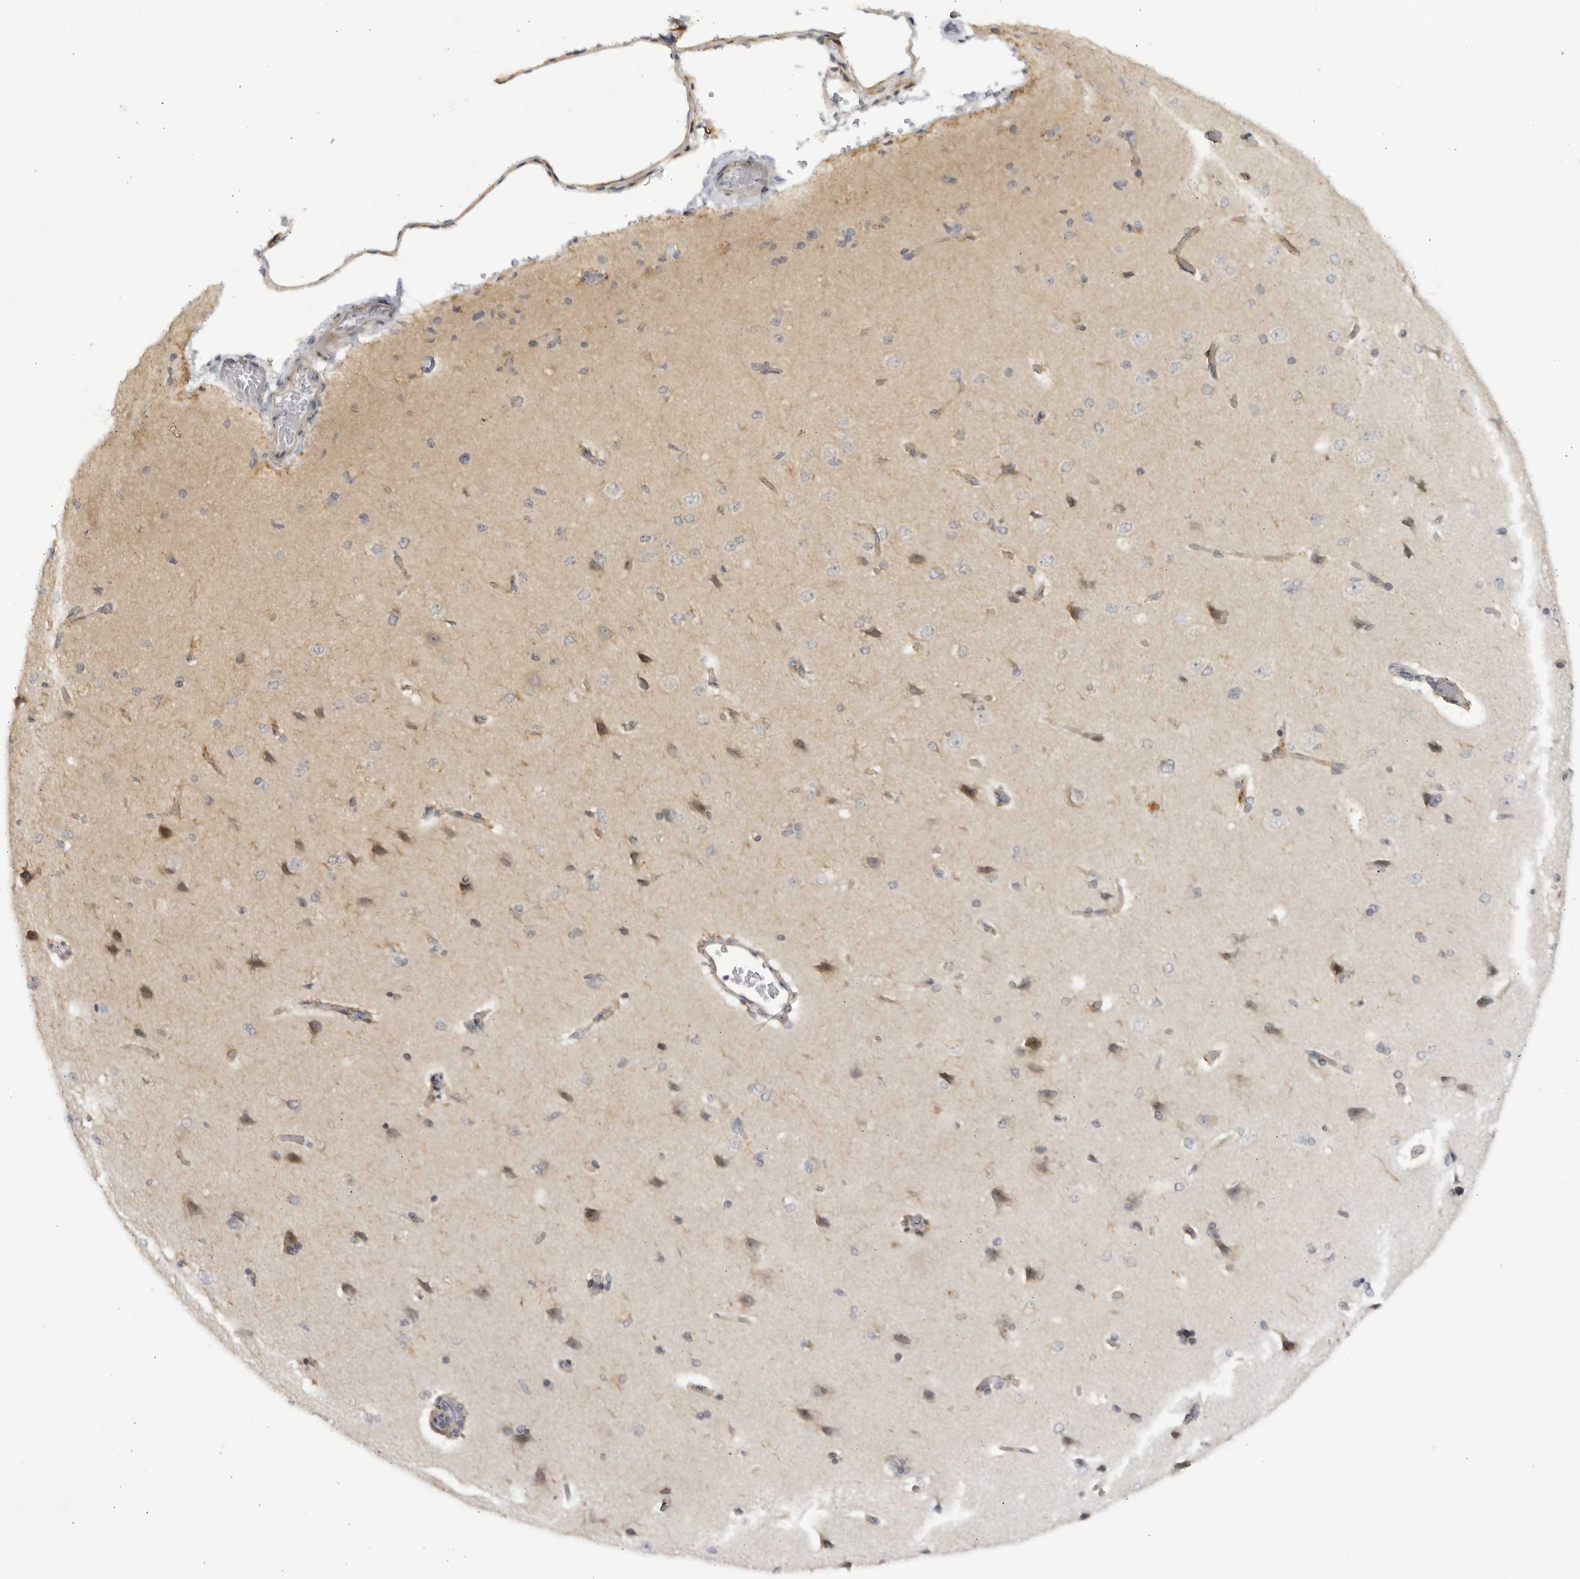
{"staining": {"intensity": "moderate", "quantity": "25%-75%", "location": "cytoplasmic/membranous"}, "tissue": "cerebral cortex", "cell_type": "Endothelial cells", "image_type": "normal", "snomed": [{"axis": "morphology", "description": "Normal tissue, NOS"}, {"axis": "topography", "description": "Cerebral cortex"}], "caption": "Cerebral cortex was stained to show a protein in brown. There is medium levels of moderate cytoplasmic/membranous positivity in approximately 25%-75% of endothelial cells. (DAB (3,3'-diaminobenzidine) = brown stain, brightfield microscopy at high magnification).", "gene": "CNBD1", "patient": {"sex": "male", "age": 62}}